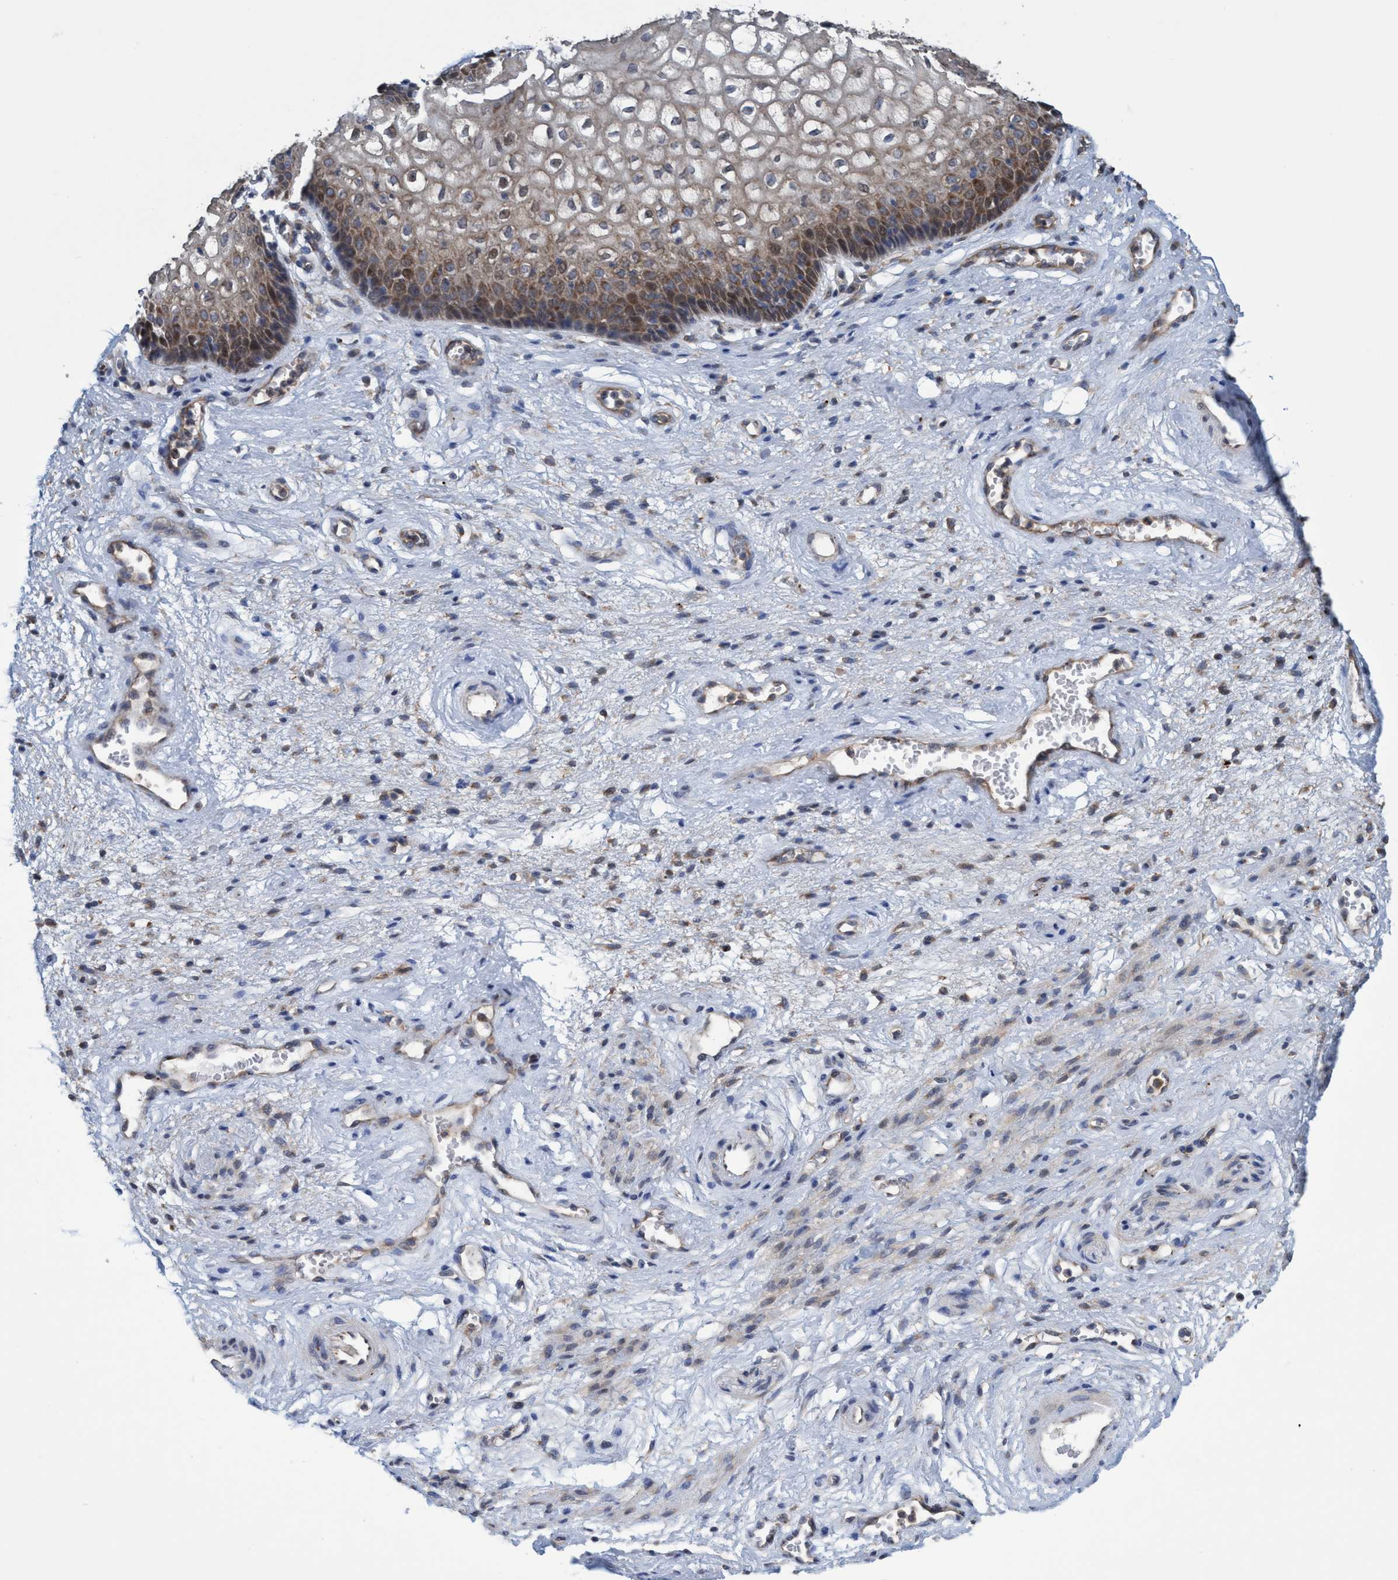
{"staining": {"intensity": "moderate", "quantity": ">75%", "location": "cytoplasmic/membranous"}, "tissue": "vagina", "cell_type": "Squamous epithelial cells", "image_type": "normal", "snomed": [{"axis": "morphology", "description": "Normal tissue, NOS"}, {"axis": "topography", "description": "Vagina"}], "caption": "Protein analysis of normal vagina displays moderate cytoplasmic/membranous positivity in about >75% of squamous epithelial cells. Nuclei are stained in blue.", "gene": "BBS9", "patient": {"sex": "female", "age": 34}}